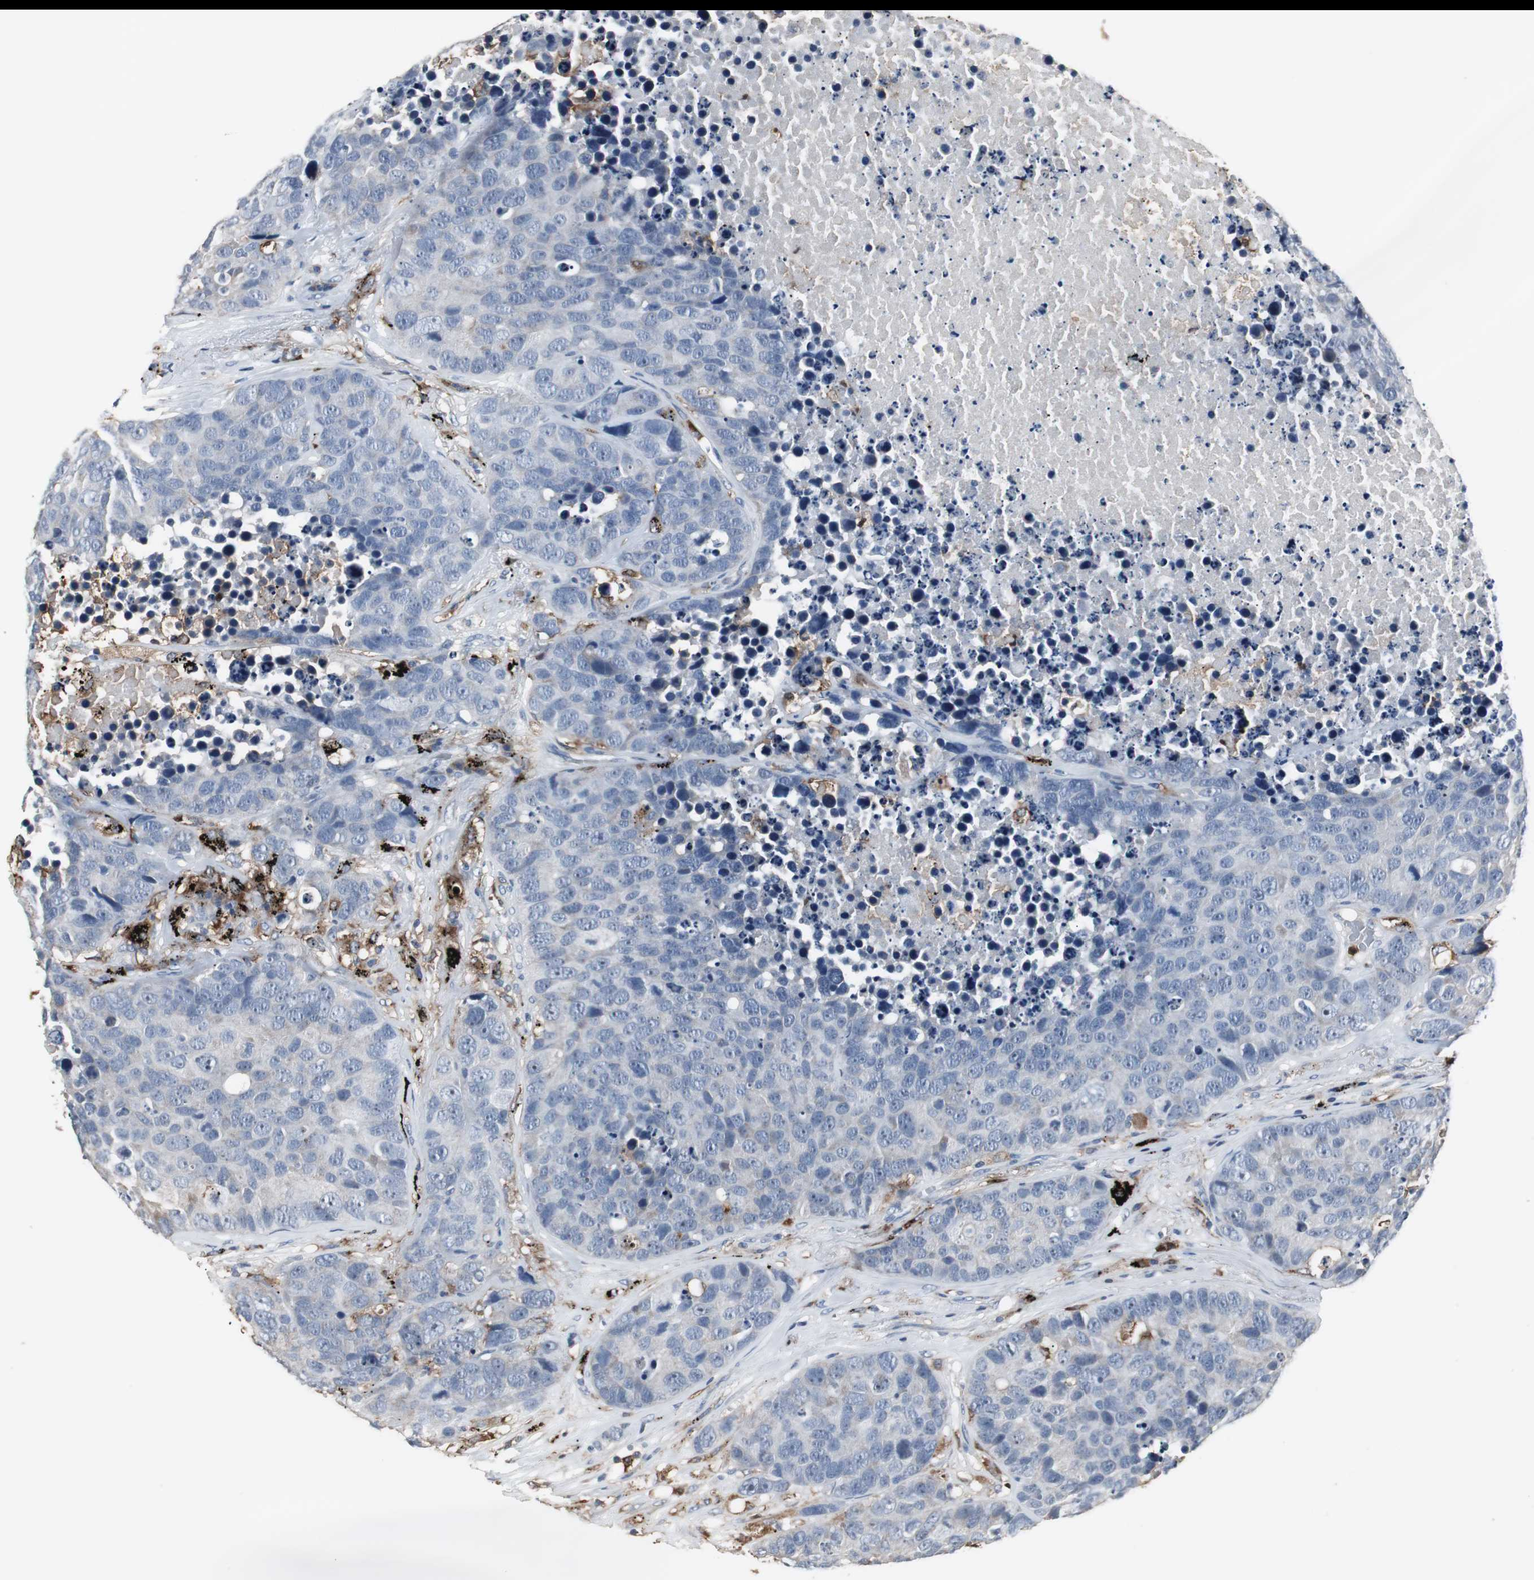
{"staining": {"intensity": "negative", "quantity": "none", "location": "none"}, "tissue": "carcinoid", "cell_type": "Tumor cells", "image_type": "cancer", "snomed": [{"axis": "morphology", "description": "Carcinoid, malignant, NOS"}, {"axis": "topography", "description": "Lung"}], "caption": "There is no significant positivity in tumor cells of carcinoid.", "gene": "NCF2", "patient": {"sex": "male", "age": 60}}